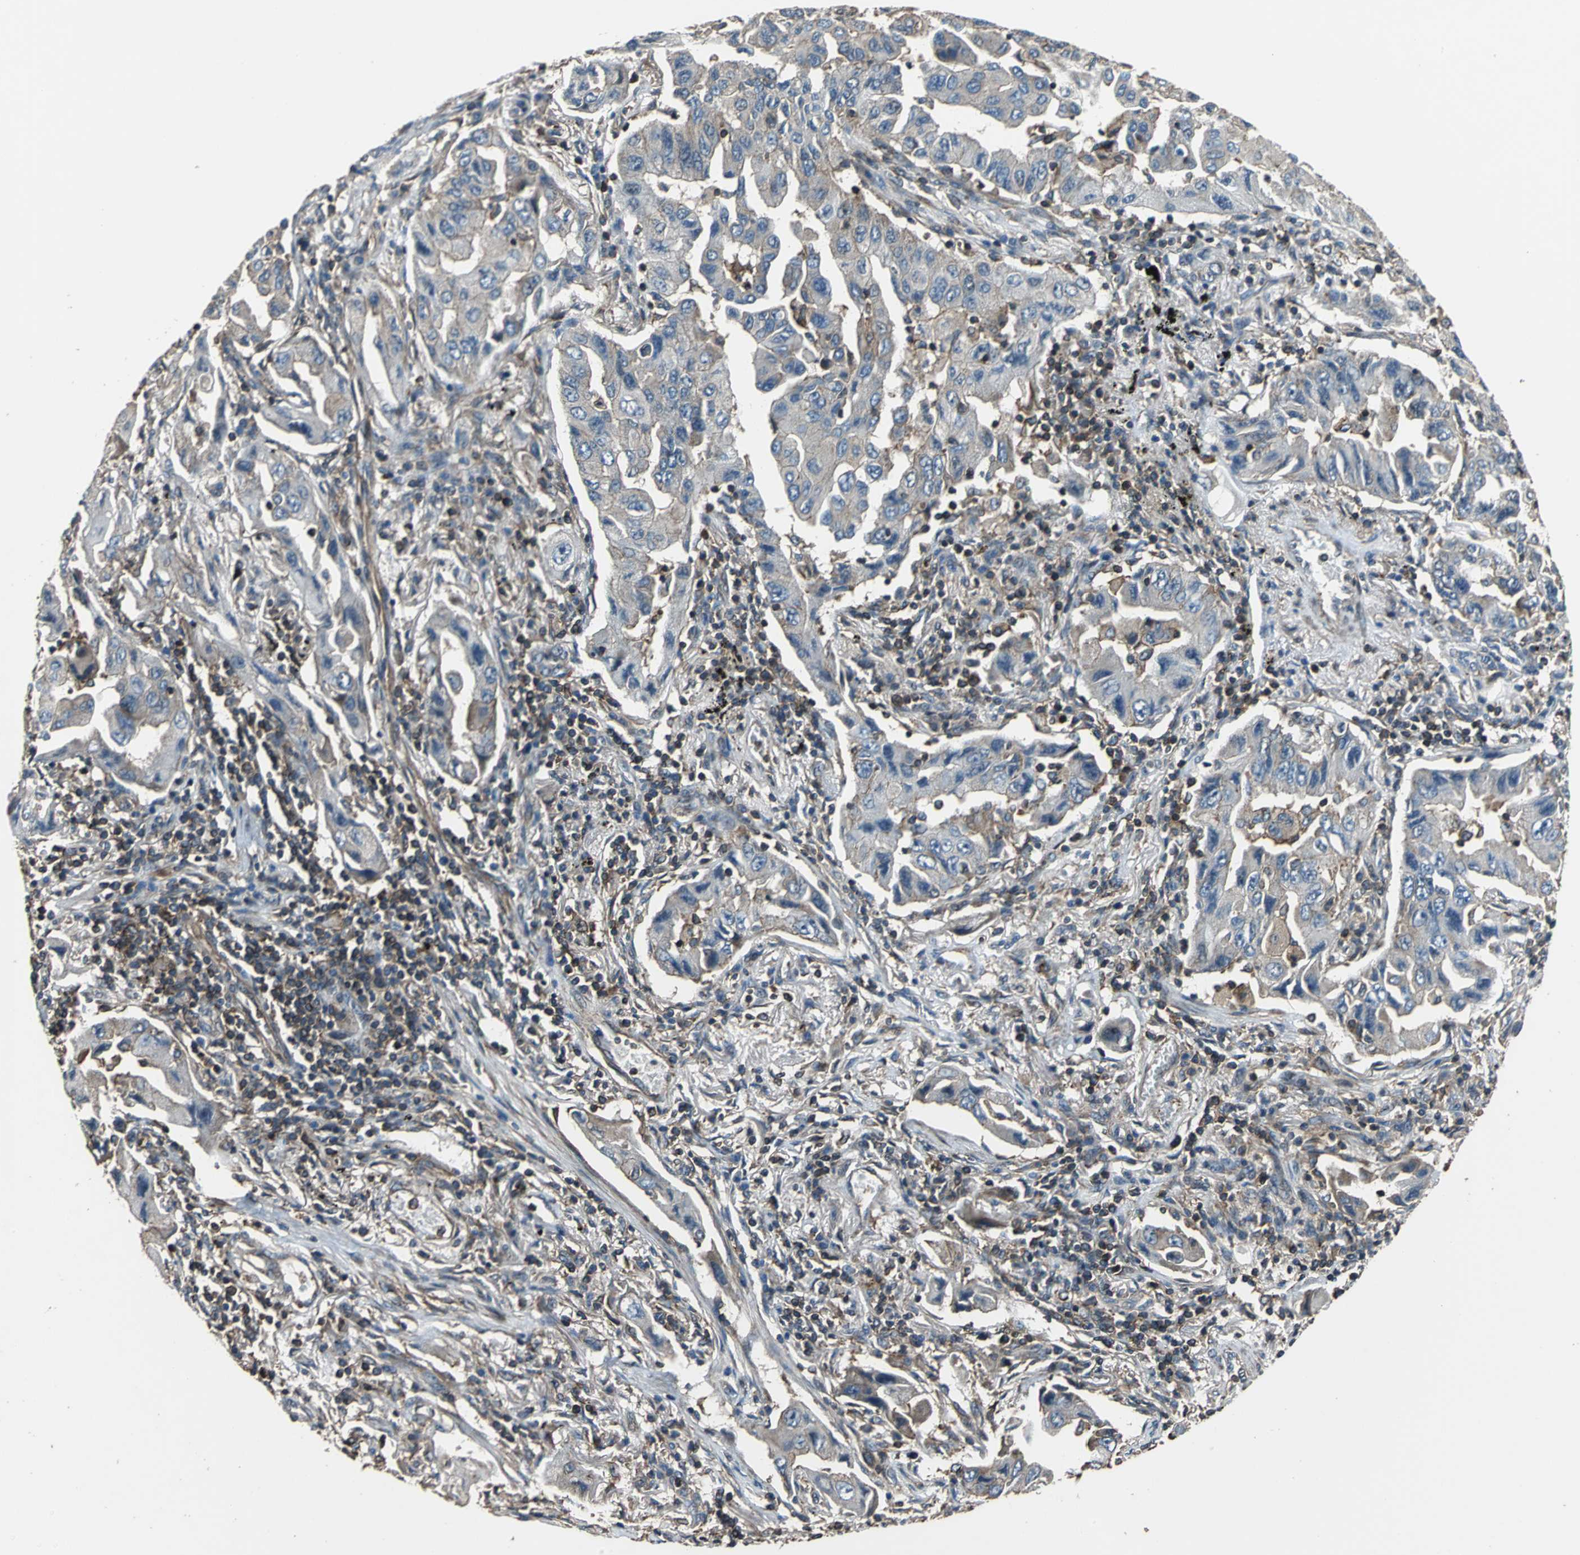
{"staining": {"intensity": "moderate", "quantity": "<25%", "location": "cytoplasmic/membranous"}, "tissue": "lung cancer", "cell_type": "Tumor cells", "image_type": "cancer", "snomed": [{"axis": "morphology", "description": "Adenocarcinoma, NOS"}, {"axis": "topography", "description": "Lung"}], "caption": "The histopathology image demonstrates staining of lung adenocarcinoma, revealing moderate cytoplasmic/membranous protein positivity (brown color) within tumor cells. The staining was performed using DAB (3,3'-diaminobenzidine) to visualize the protein expression in brown, while the nuclei were stained in blue with hematoxylin (Magnification: 20x).", "gene": "PARVA", "patient": {"sex": "female", "age": 65}}